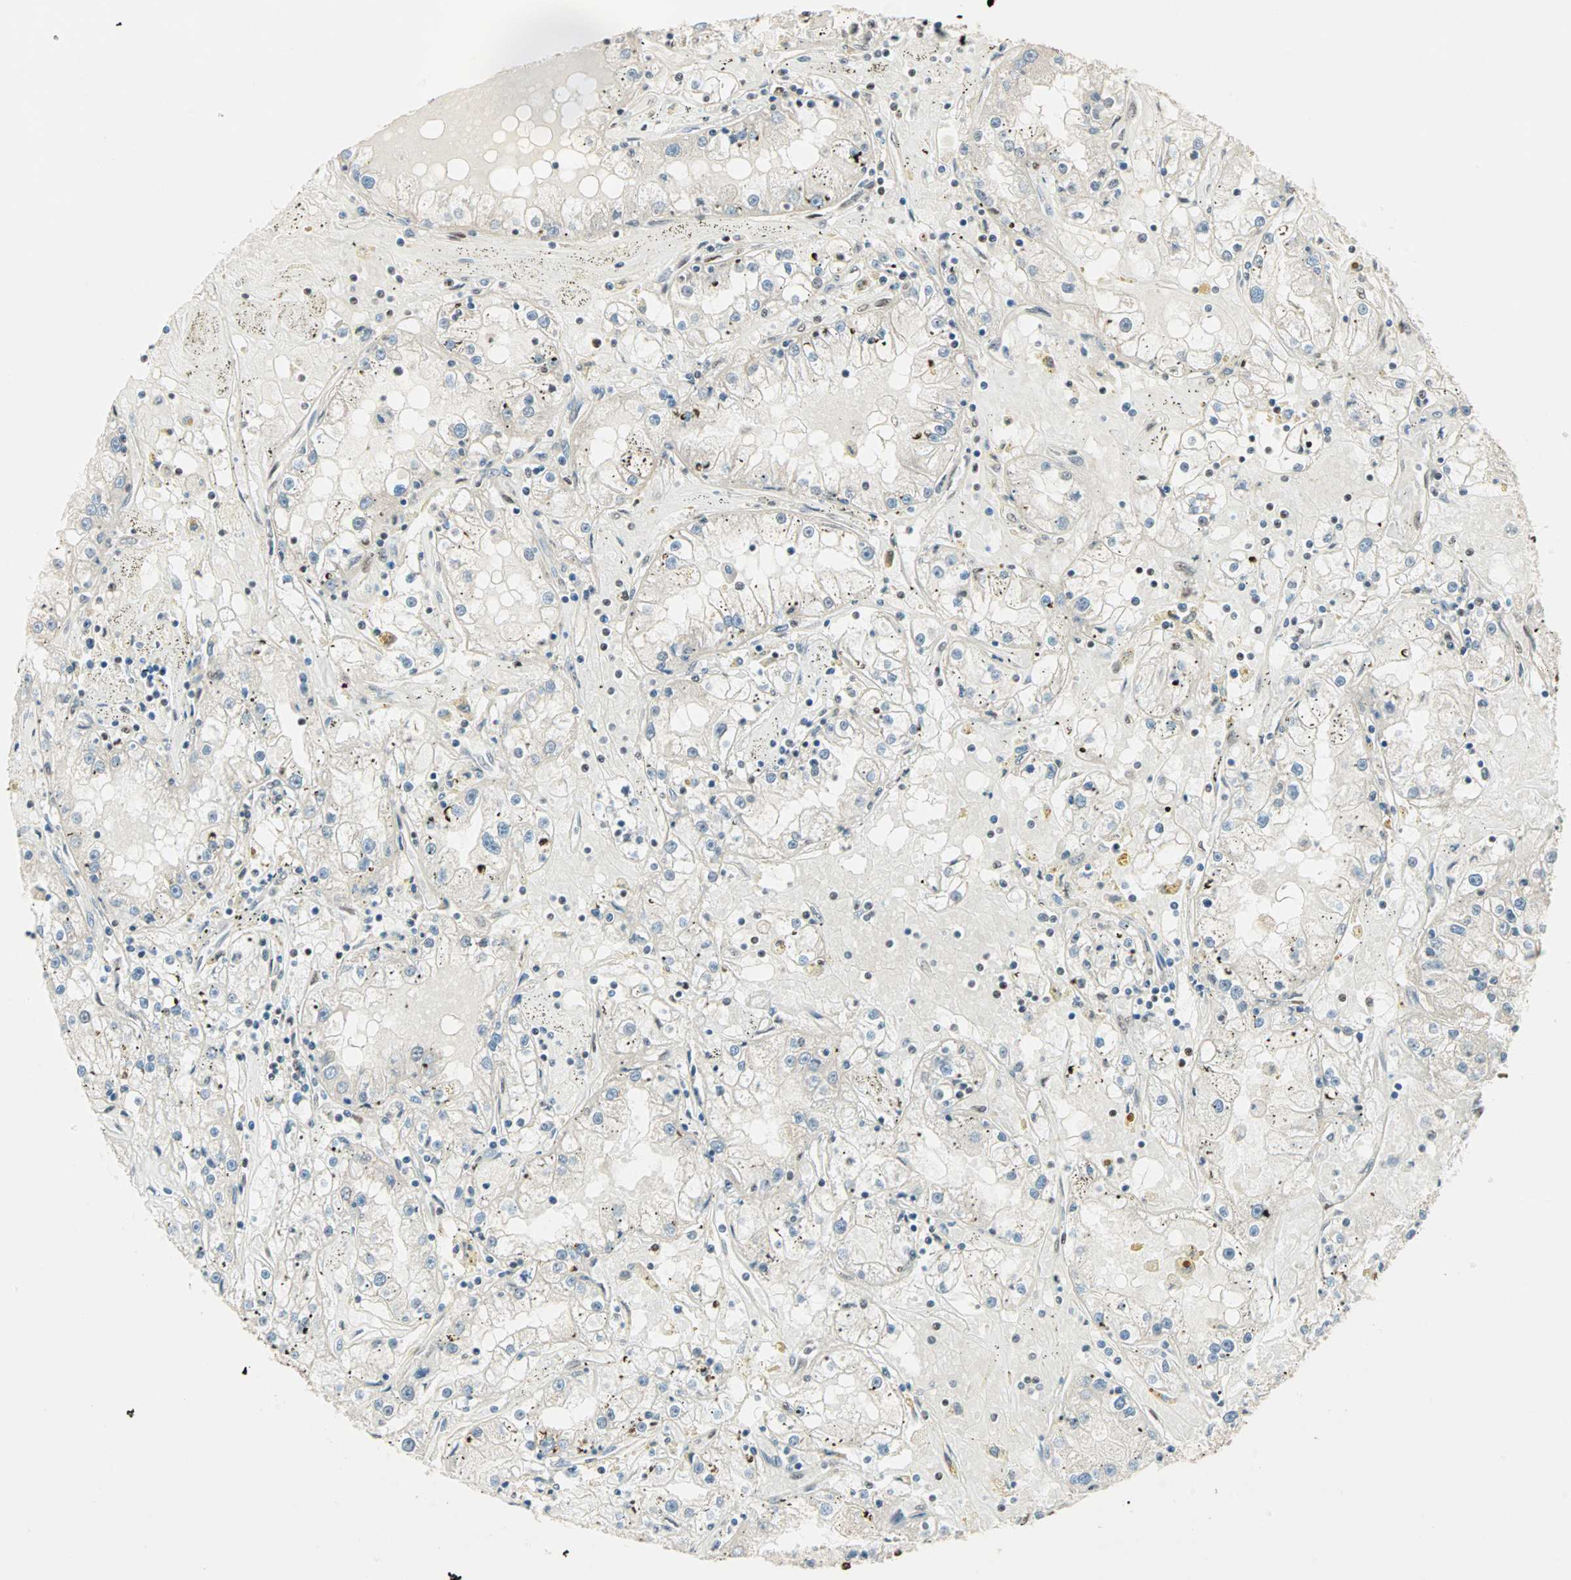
{"staining": {"intensity": "negative", "quantity": "none", "location": "none"}, "tissue": "renal cancer", "cell_type": "Tumor cells", "image_type": "cancer", "snomed": [{"axis": "morphology", "description": "Adenocarcinoma, NOS"}, {"axis": "topography", "description": "Kidney"}], "caption": "A histopathology image of human adenocarcinoma (renal) is negative for staining in tumor cells.", "gene": "BLM", "patient": {"sex": "male", "age": 56}}